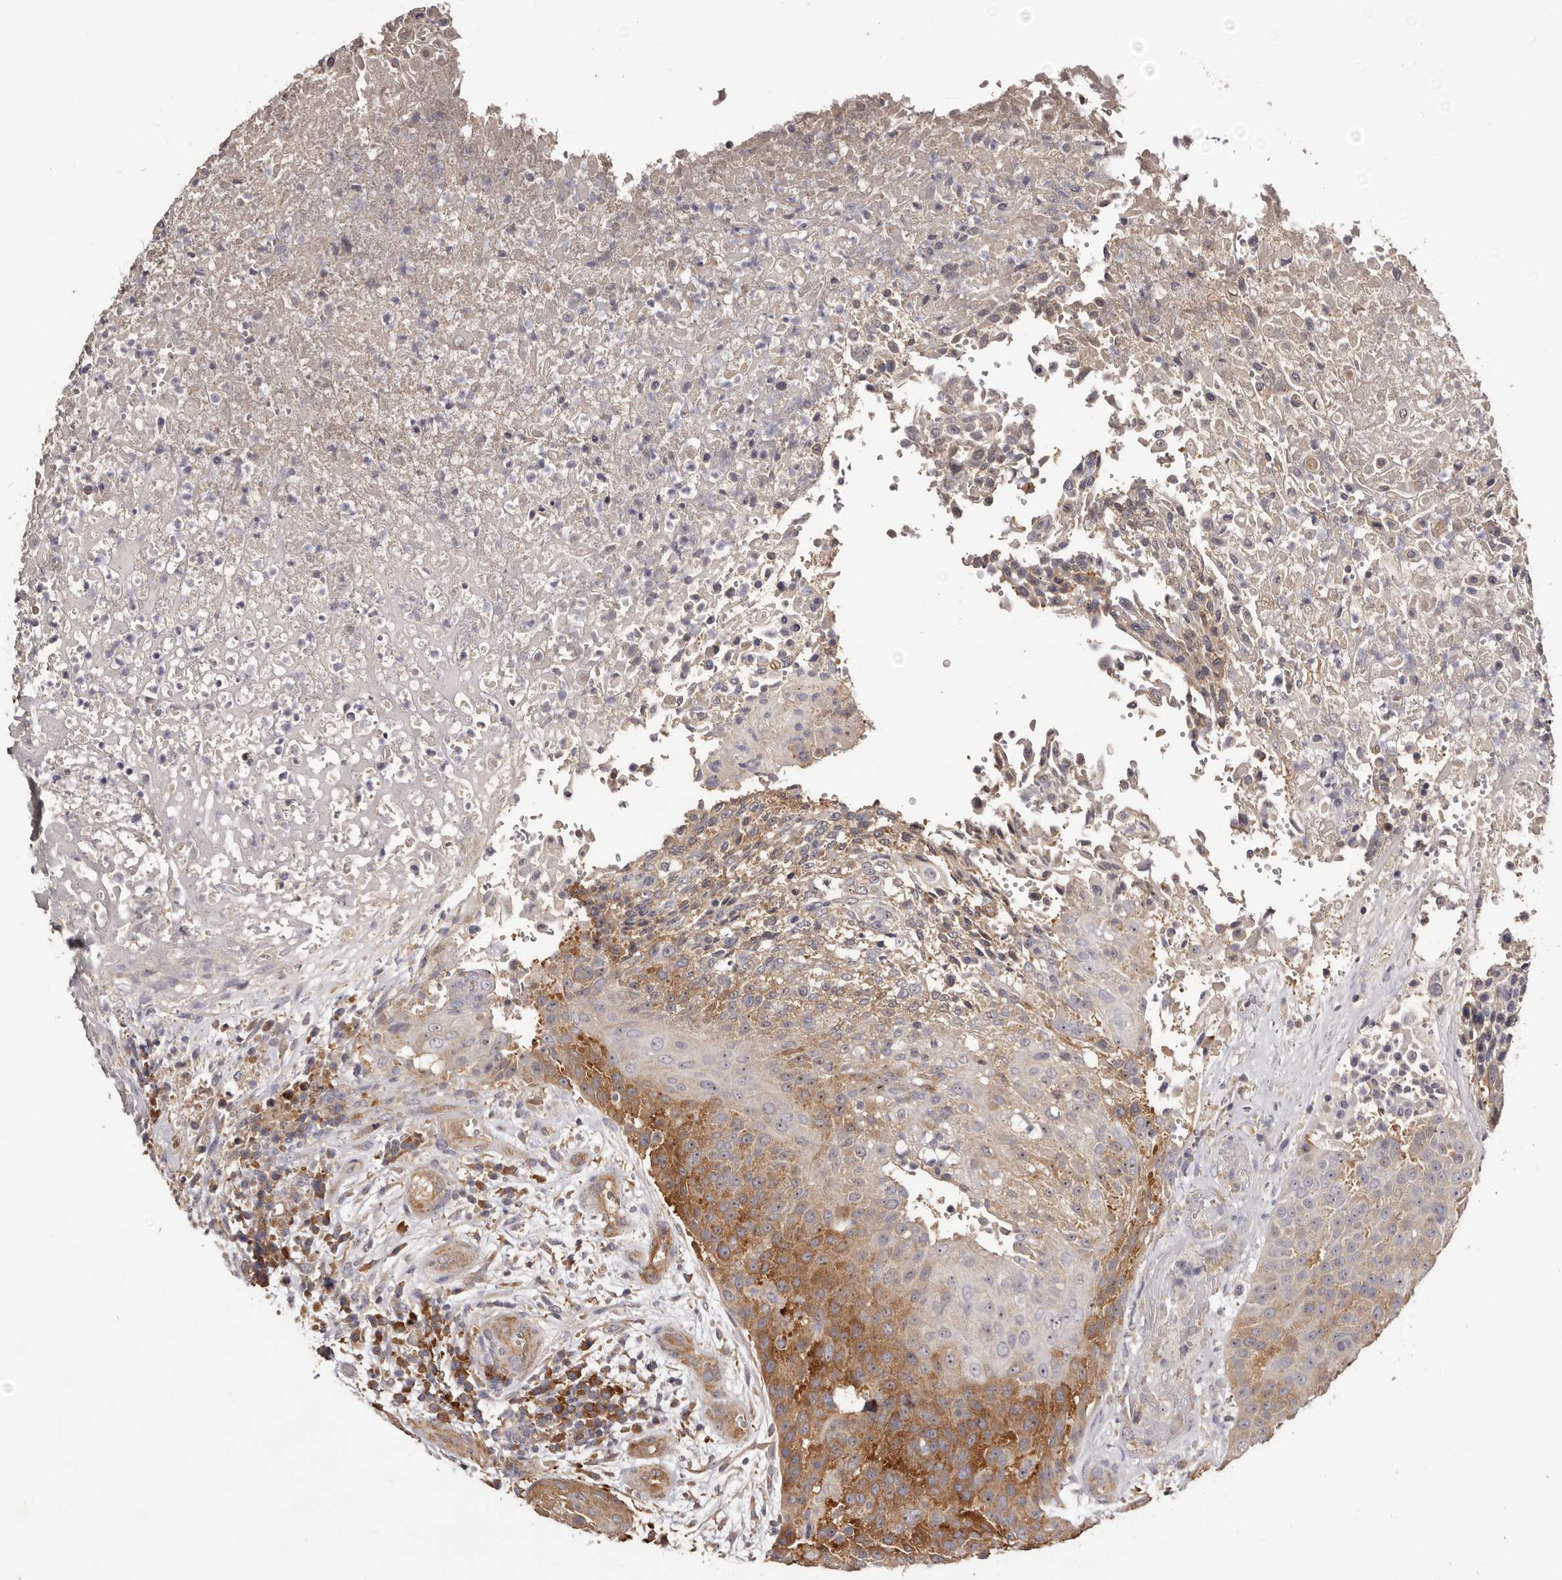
{"staining": {"intensity": "moderate", "quantity": "25%-75%", "location": "cytoplasmic/membranous"}, "tissue": "urothelial cancer", "cell_type": "Tumor cells", "image_type": "cancer", "snomed": [{"axis": "morphology", "description": "Urothelial carcinoma, High grade"}, {"axis": "topography", "description": "Urinary bladder"}], "caption": "This image displays urothelial cancer stained with immunohistochemistry to label a protein in brown. The cytoplasmic/membranous of tumor cells show moderate positivity for the protein. Nuclei are counter-stained blue.", "gene": "LTV1", "patient": {"sex": "female", "age": 63}}